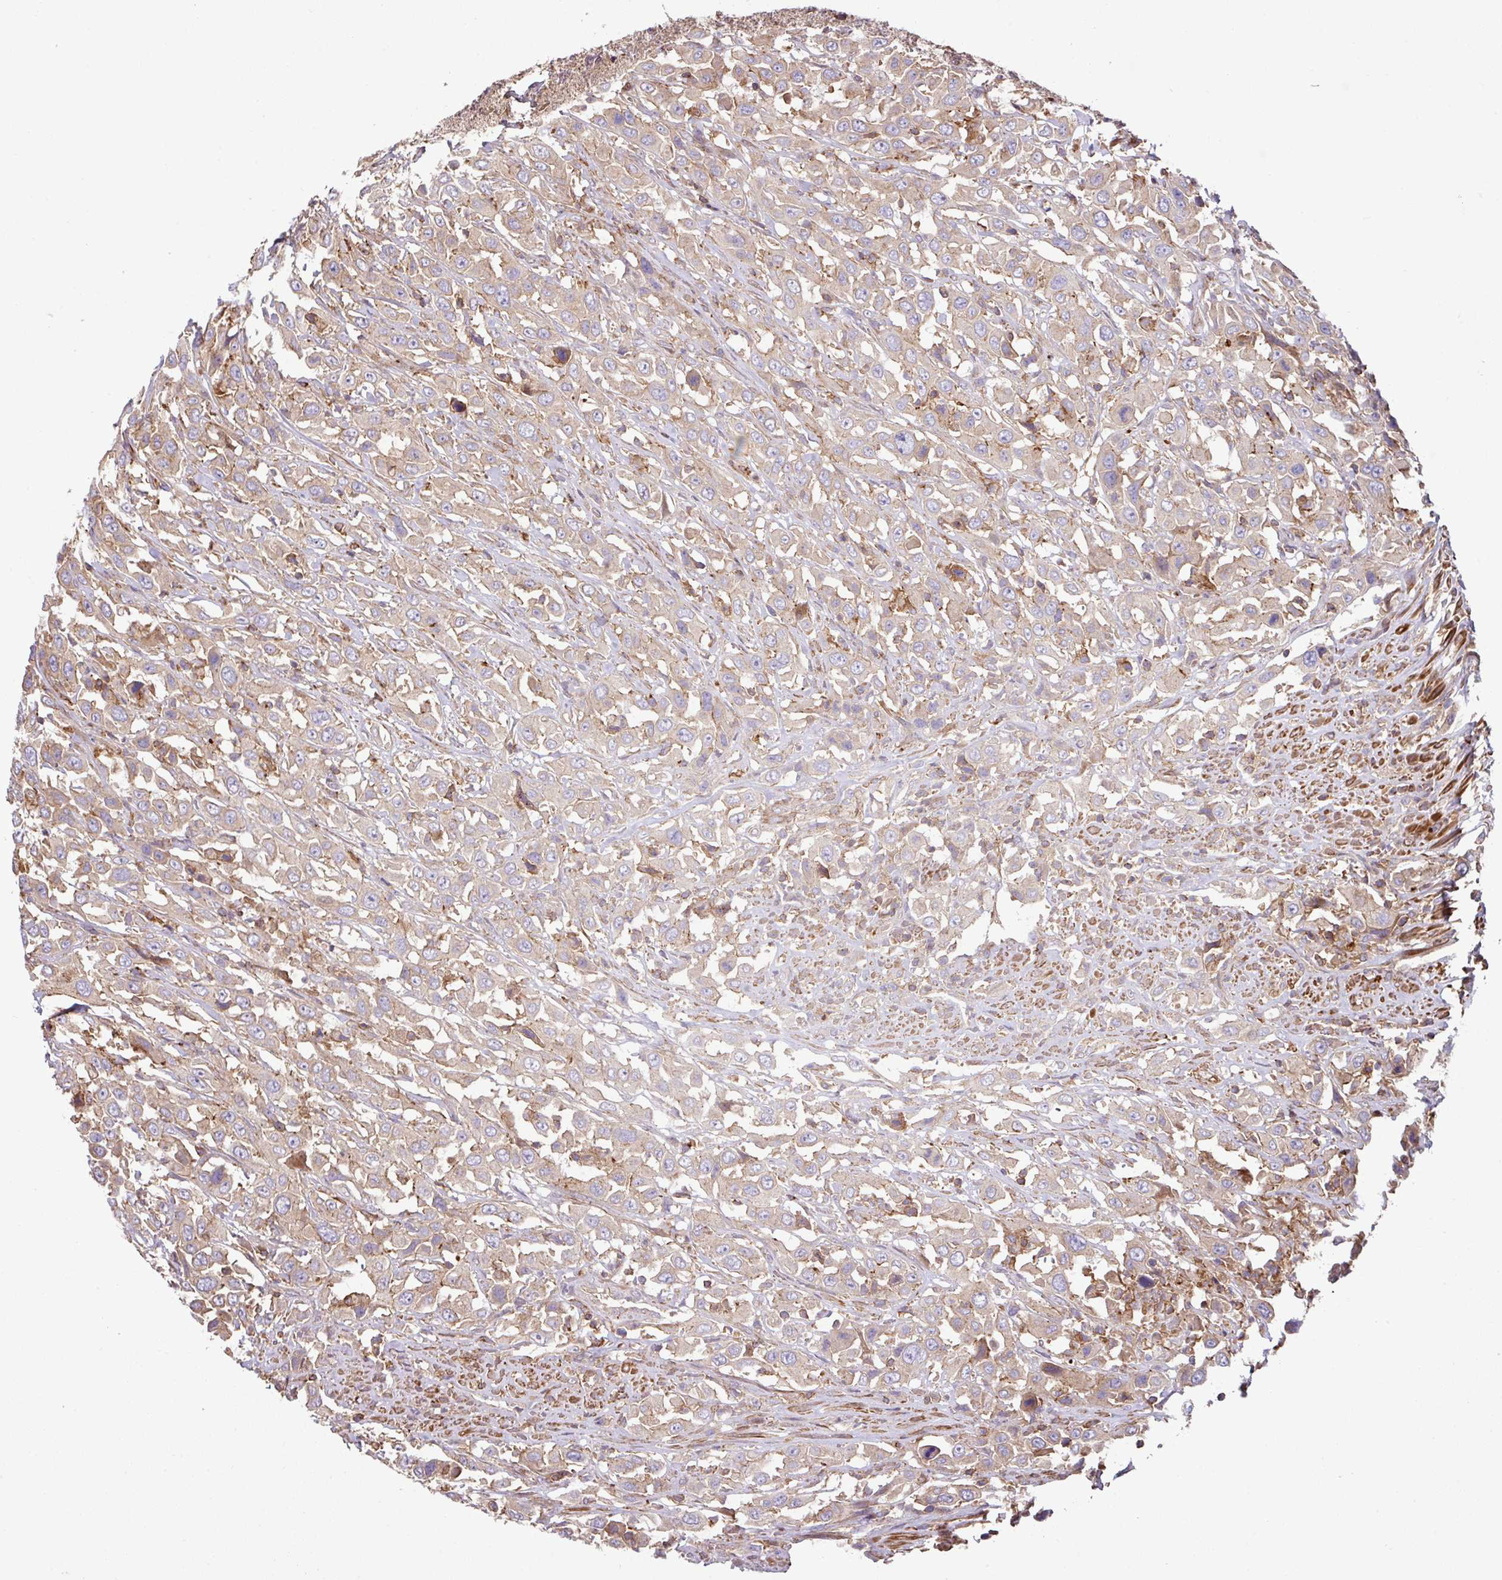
{"staining": {"intensity": "moderate", "quantity": "25%-75%", "location": "cytoplasmic/membranous"}, "tissue": "urothelial cancer", "cell_type": "Tumor cells", "image_type": "cancer", "snomed": [{"axis": "morphology", "description": "Urothelial carcinoma, High grade"}, {"axis": "topography", "description": "Urinary bladder"}], "caption": "IHC of human urothelial cancer exhibits medium levels of moderate cytoplasmic/membranous expression in approximately 25%-75% of tumor cells.", "gene": "RIC1", "patient": {"sex": "male", "age": 61}}